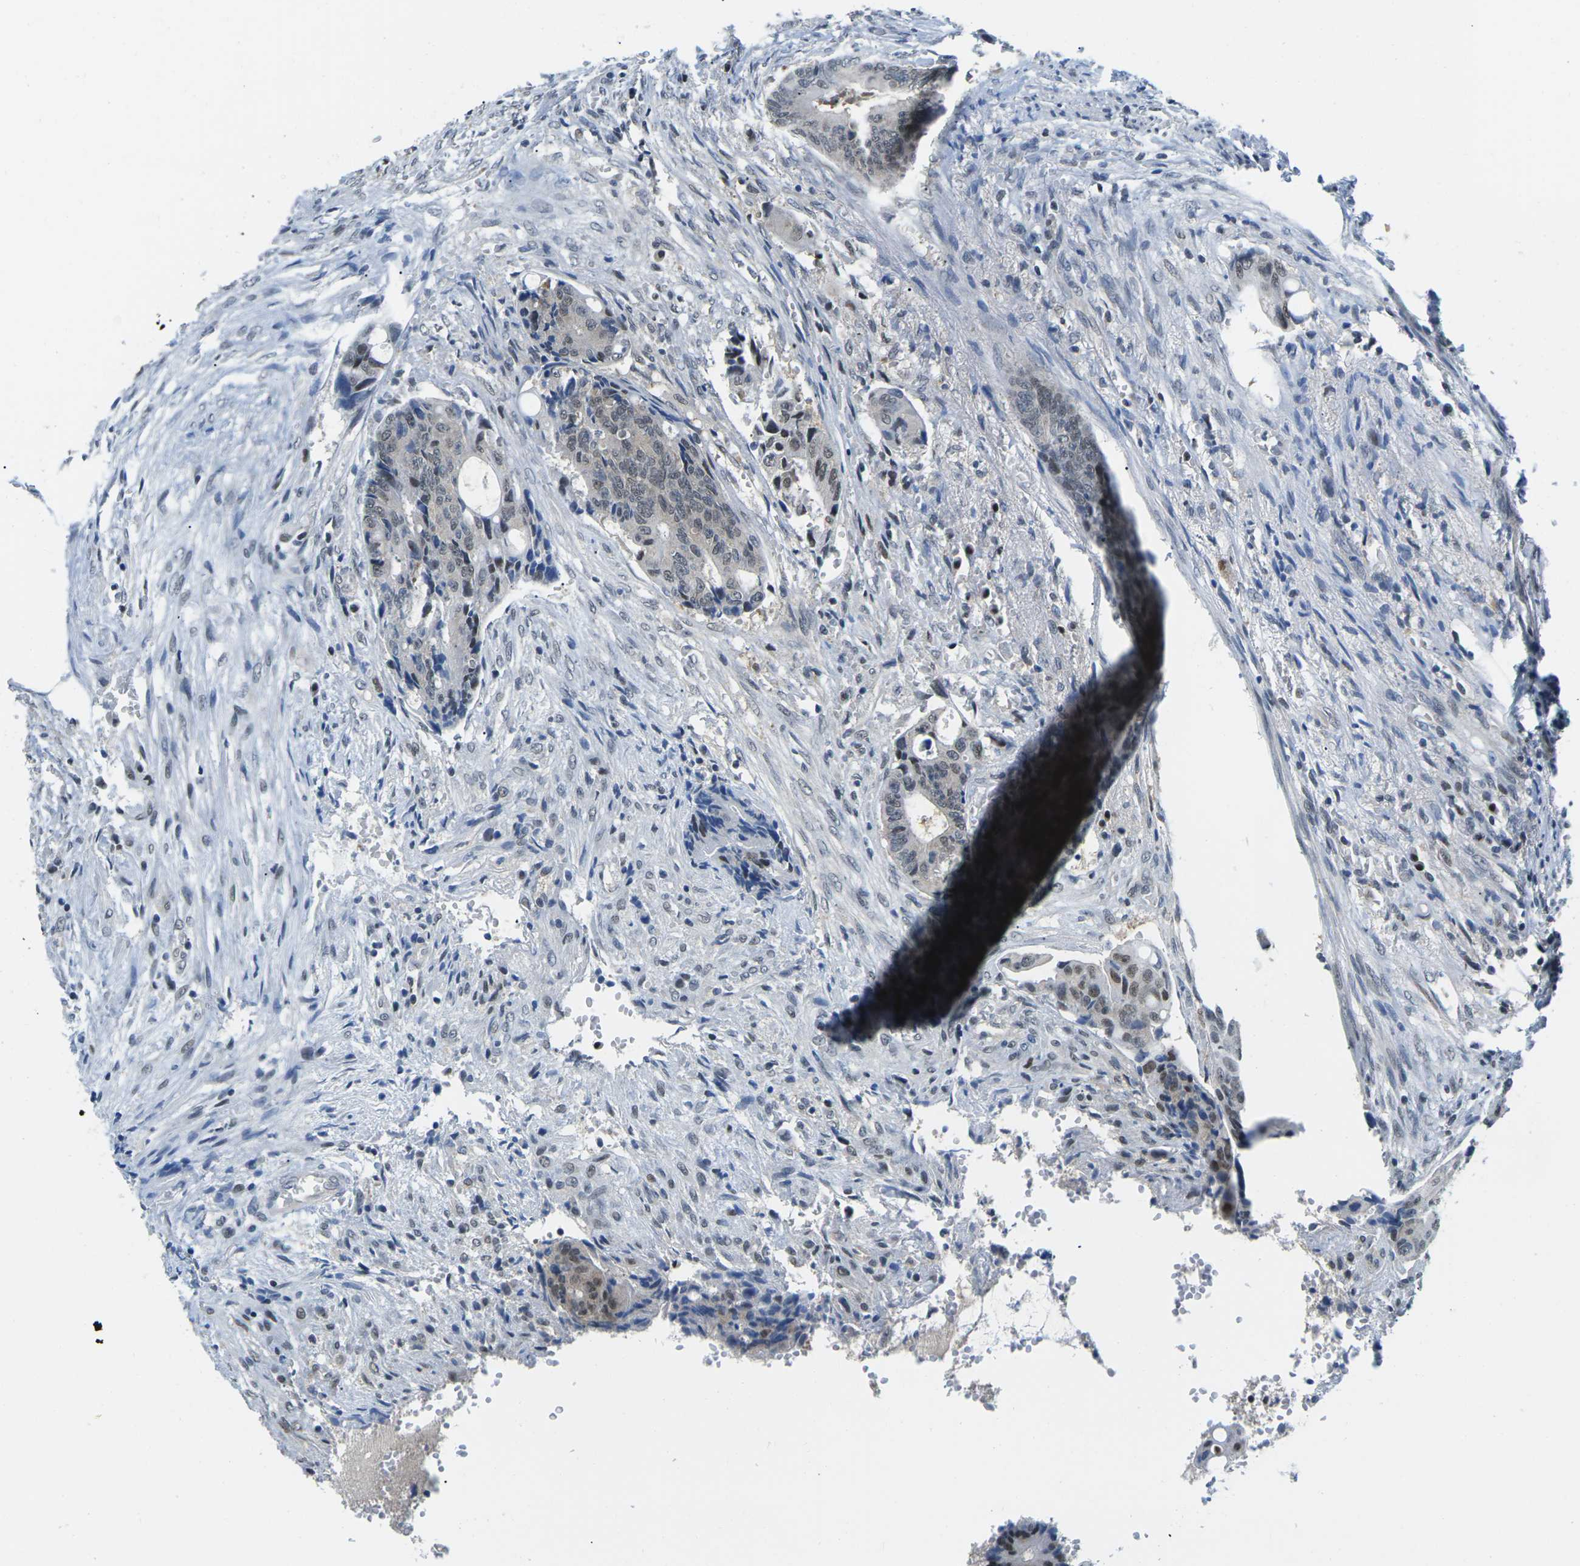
{"staining": {"intensity": "moderate", "quantity": "25%-75%", "location": "nuclear"}, "tissue": "colorectal cancer", "cell_type": "Tumor cells", "image_type": "cancer", "snomed": [{"axis": "morphology", "description": "Adenocarcinoma, NOS"}, {"axis": "topography", "description": "Colon"}], "caption": "A photomicrograph showing moderate nuclear staining in approximately 25%-75% of tumor cells in adenocarcinoma (colorectal), as visualized by brown immunohistochemical staining.", "gene": "UBA7", "patient": {"sex": "female", "age": 57}}